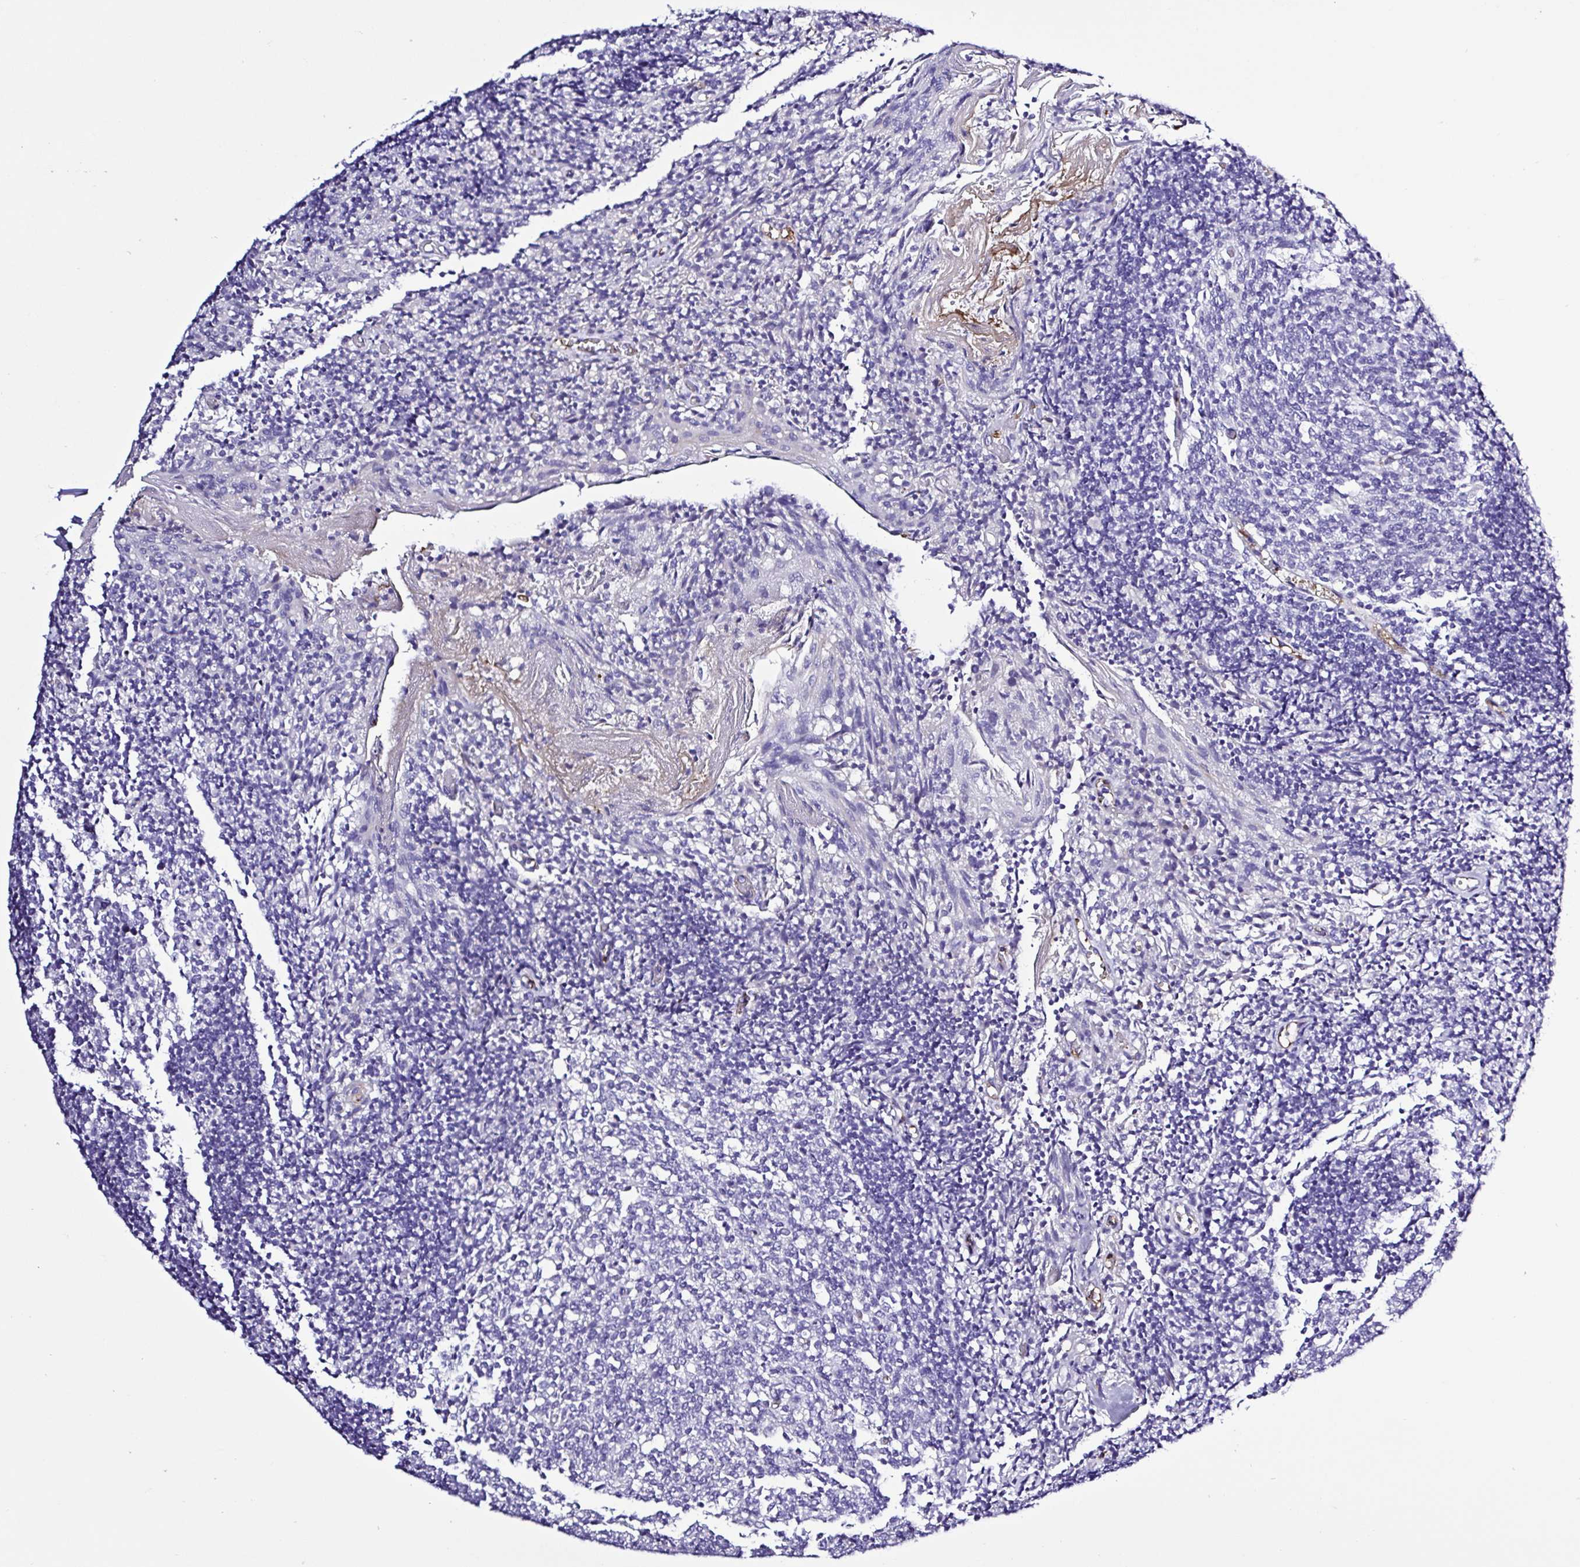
{"staining": {"intensity": "negative", "quantity": "none", "location": "none"}, "tissue": "tonsil", "cell_type": "Germinal center cells", "image_type": "normal", "snomed": [{"axis": "morphology", "description": "Normal tissue, NOS"}, {"axis": "topography", "description": "Tonsil"}], "caption": "This is a histopathology image of IHC staining of unremarkable tonsil, which shows no staining in germinal center cells. Nuclei are stained in blue.", "gene": "GABBR2", "patient": {"sex": "female", "age": 10}}